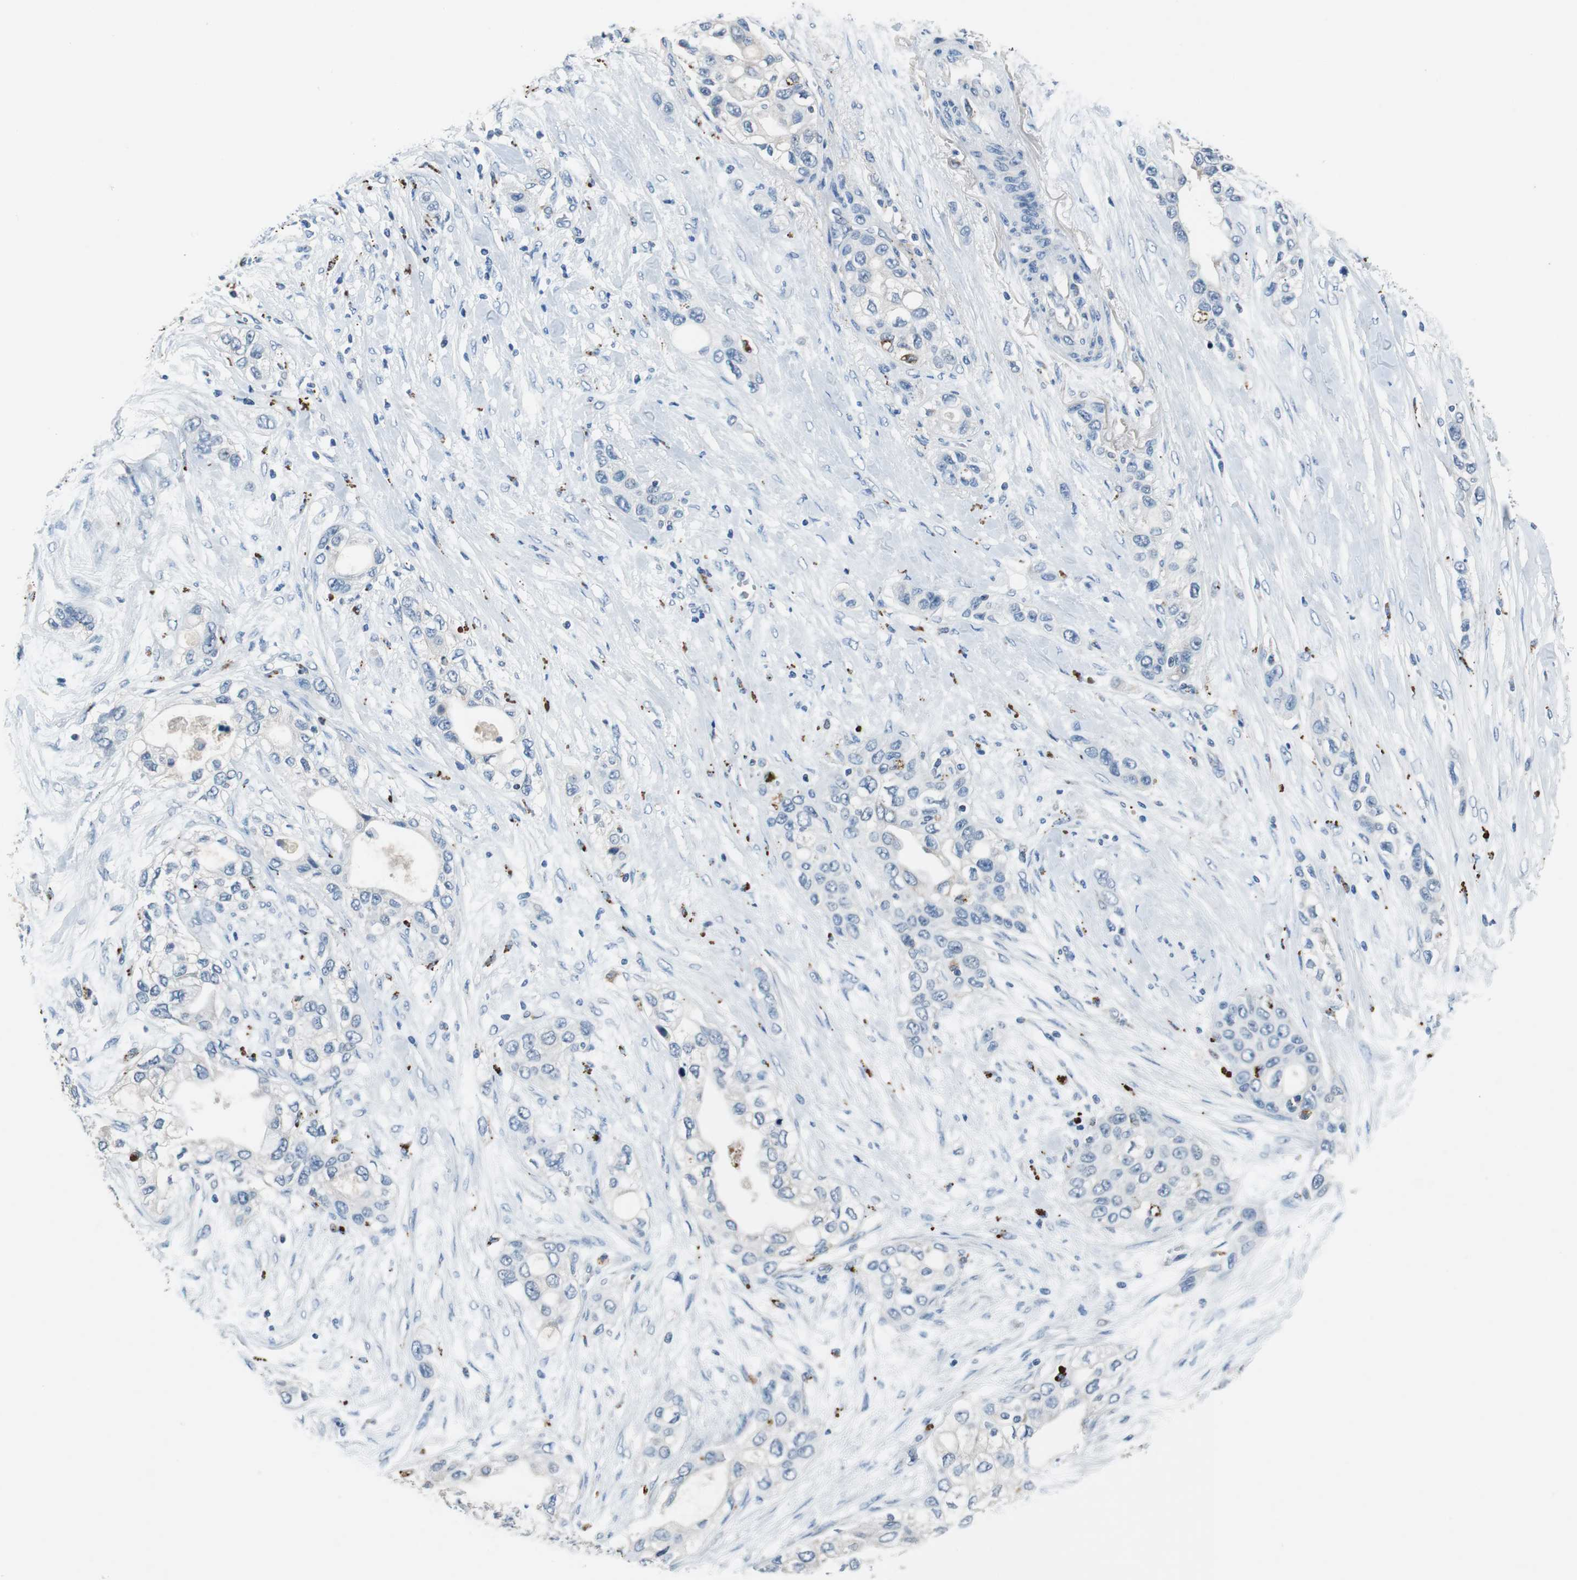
{"staining": {"intensity": "negative", "quantity": "none", "location": "none"}, "tissue": "pancreatic cancer", "cell_type": "Tumor cells", "image_type": "cancer", "snomed": [{"axis": "morphology", "description": "Adenocarcinoma, NOS"}, {"axis": "topography", "description": "Pancreas"}], "caption": "The immunohistochemistry (IHC) photomicrograph has no significant staining in tumor cells of pancreatic cancer (adenocarcinoma) tissue. (IHC, brightfield microscopy, high magnification).", "gene": "NLGN1", "patient": {"sex": "female", "age": 70}}